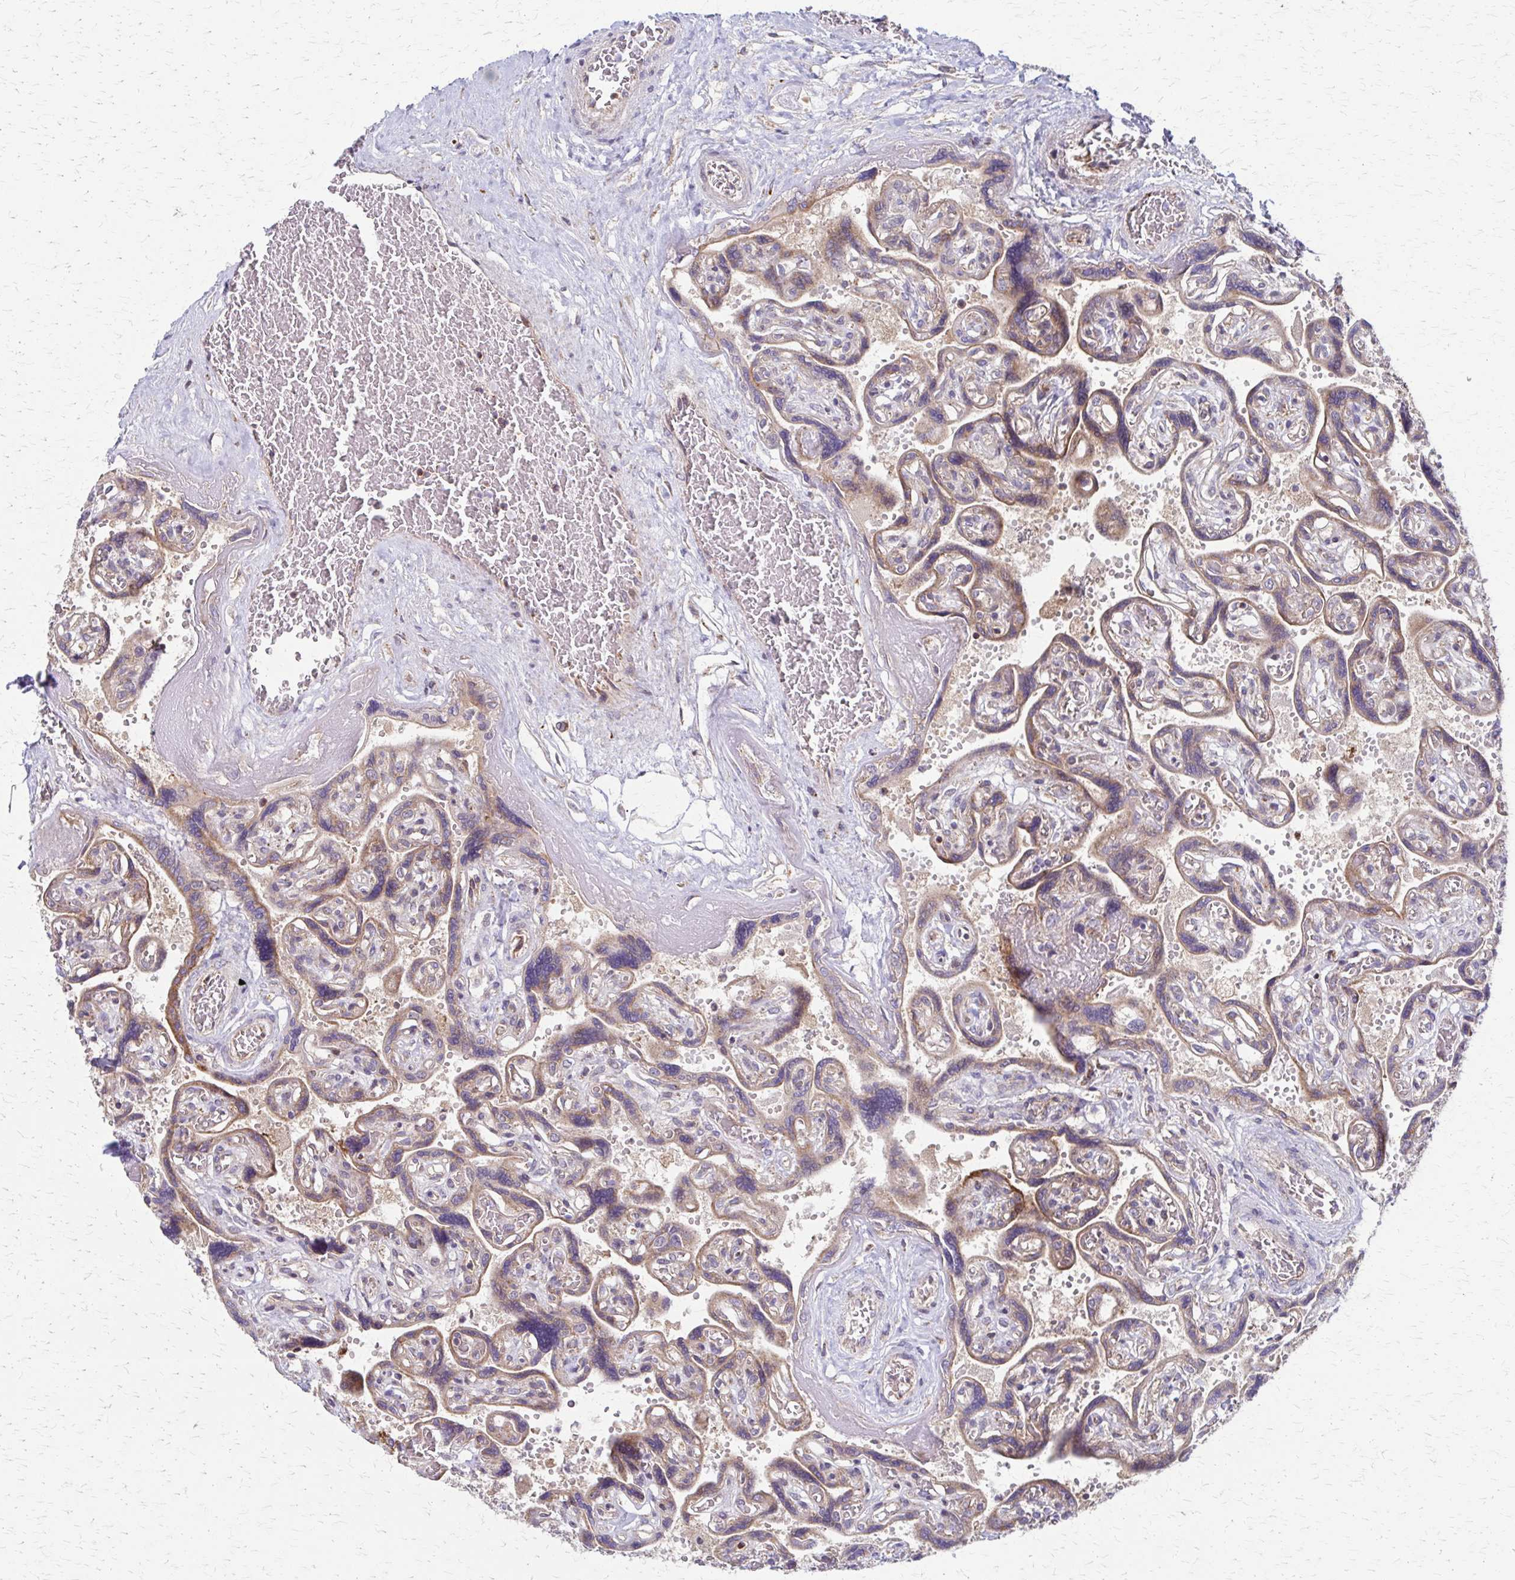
{"staining": {"intensity": "moderate", "quantity": ">75%", "location": "cytoplasmic/membranous"}, "tissue": "placenta", "cell_type": "Decidual cells", "image_type": "normal", "snomed": [{"axis": "morphology", "description": "Normal tissue, NOS"}, {"axis": "topography", "description": "Placenta"}], "caption": "The micrograph reveals immunohistochemical staining of normal placenta. There is moderate cytoplasmic/membranous staining is identified in approximately >75% of decidual cells.", "gene": "EEF2", "patient": {"sex": "female", "age": 32}}